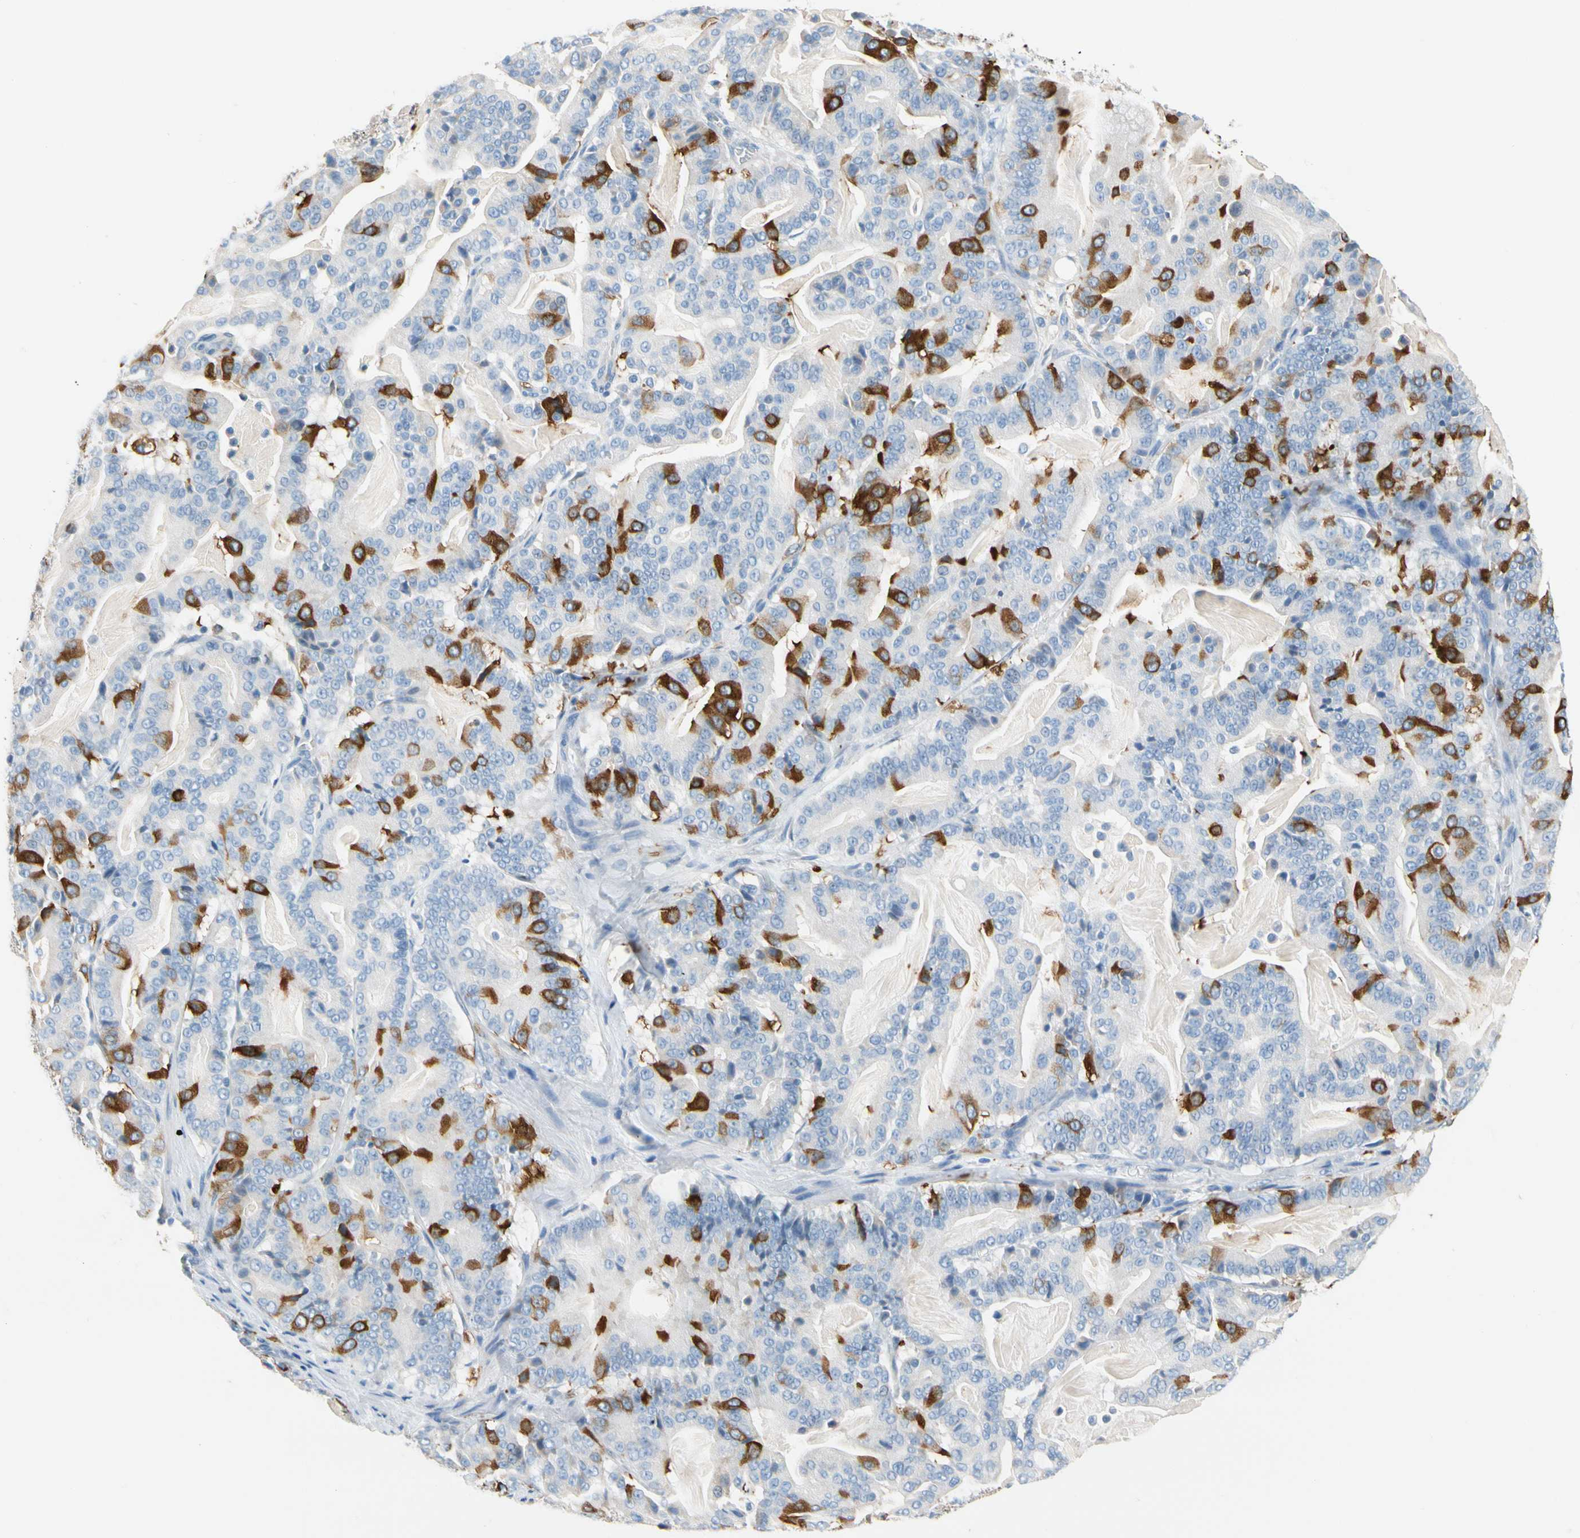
{"staining": {"intensity": "moderate", "quantity": "25%-75%", "location": "cytoplasmic/membranous"}, "tissue": "pancreatic cancer", "cell_type": "Tumor cells", "image_type": "cancer", "snomed": [{"axis": "morphology", "description": "Adenocarcinoma, NOS"}, {"axis": "topography", "description": "Pancreas"}], "caption": "The micrograph exhibits immunohistochemical staining of pancreatic cancer. There is moderate cytoplasmic/membranous expression is seen in about 25%-75% of tumor cells. The staining was performed using DAB (3,3'-diaminobenzidine), with brown indicating positive protein expression. Nuclei are stained blue with hematoxylin.", "gene": "TACC3", "patient": {"sex": "male", "age": 63}}